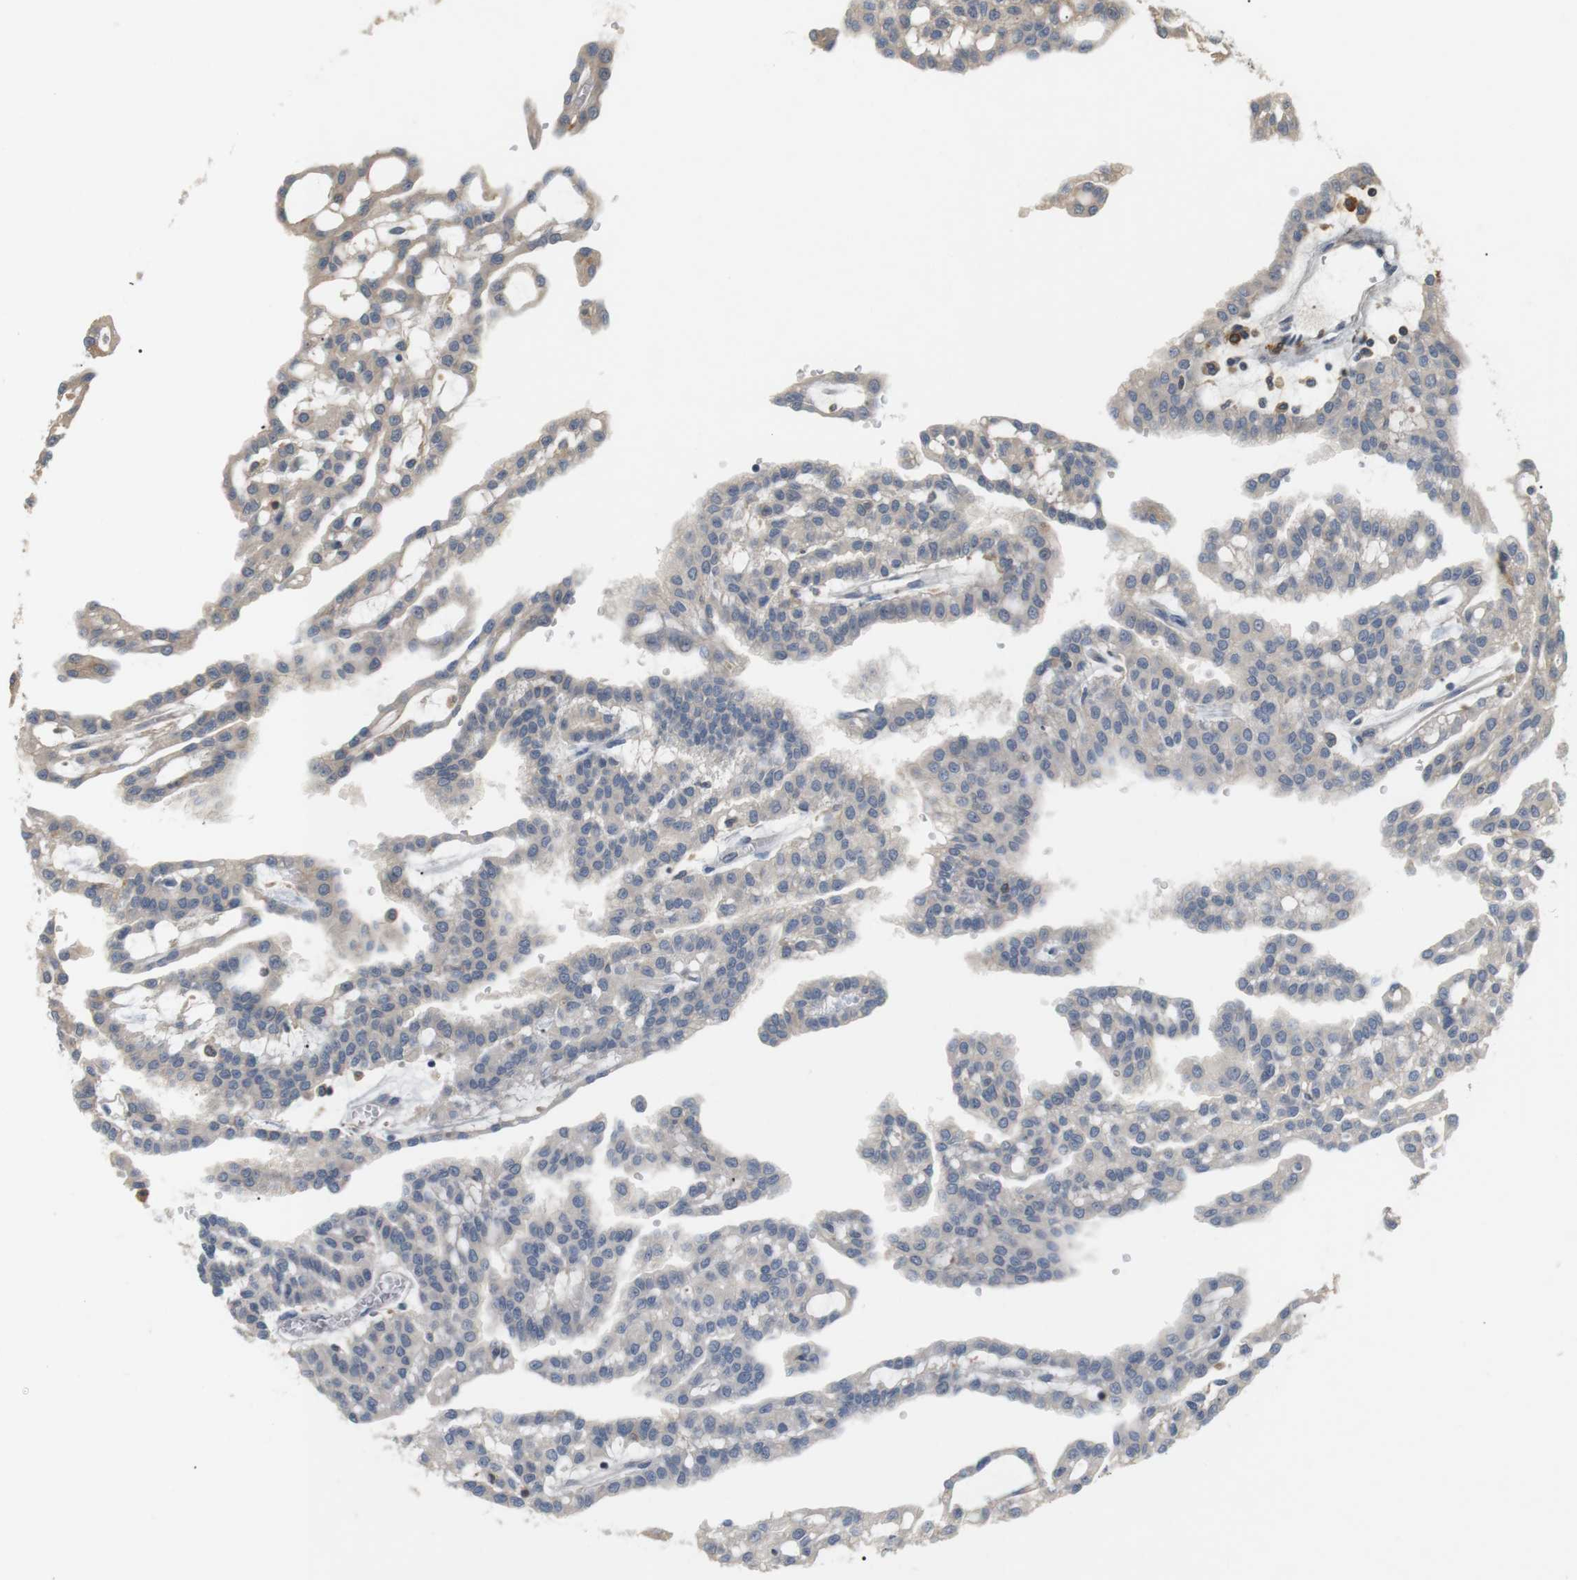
{"staining": {"intensity": "weak", "quantity": ">75%", "location": "cytoplasmic/membranous"}, "tissue": "renal cancer", "cell_type": "Tumor cells", "image_type": "cancer", "snomed": [{"axis": "morphology", "description": "Adenocarcinoma, NOS"}, {"axis": "topography", "description": "Kidney"}], "caption": "This micrograph shows renal cancer stained with immunohistochemistry (IHC) to label a protein in brown. The cytoplasmic/membranous of tumor cells show weak positivity for the protein. Nuclei are counter-stained blue.", "gene": "P2RY1", "patient": {"sex": "male", "age": 63}}